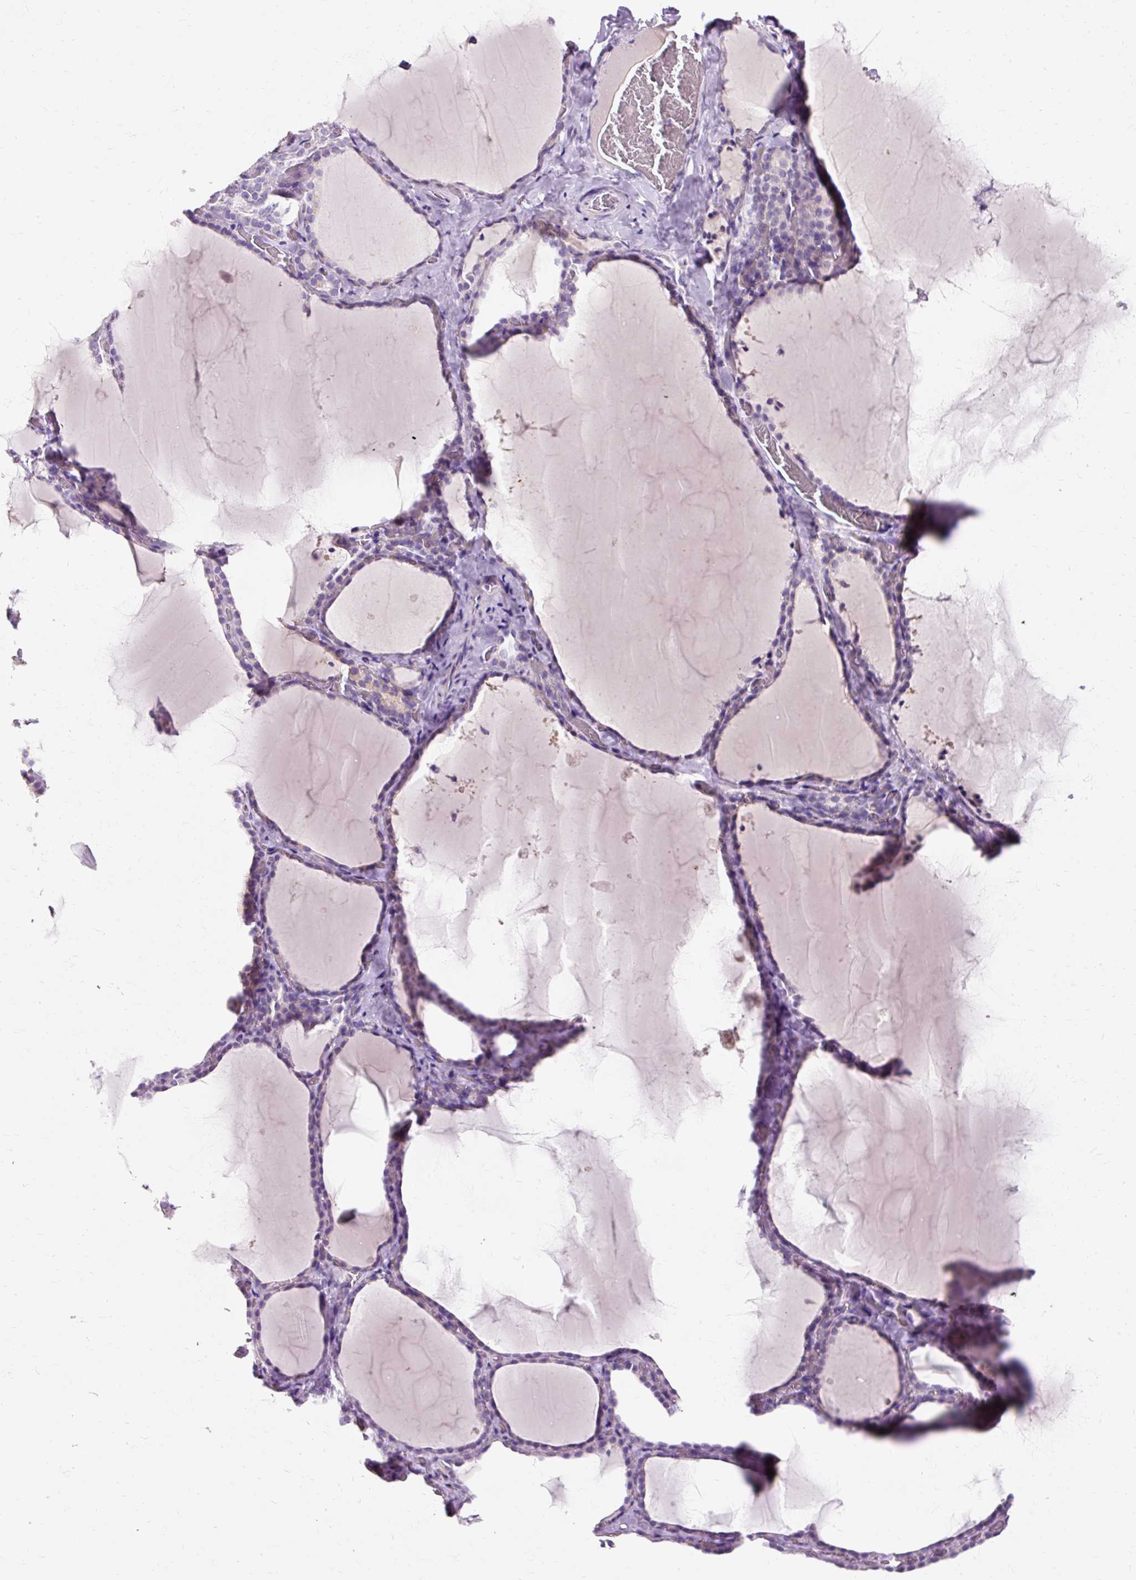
{"staining": {"intensity": "negative", "quantity": "none", "location": "none"}, "tissue": "thyroid gland", "cell_type": "Glandular cells", "image_type": "normal", "snomed": [{"axis": "morphology", "description": "Normal tissue, NOS"}, {"axis": "topography", "description": "Thyroid gland"}], "caption": "An IHC image of benign thyroid gland is shown. There is no staining in glandular cells of thyroid gland. (DAB (3,3'-diaminobenzidine) IHC with hematoxylin counter stain).", "gene": "CLDN25", "patient": {"sex": "female", "age": 22}}